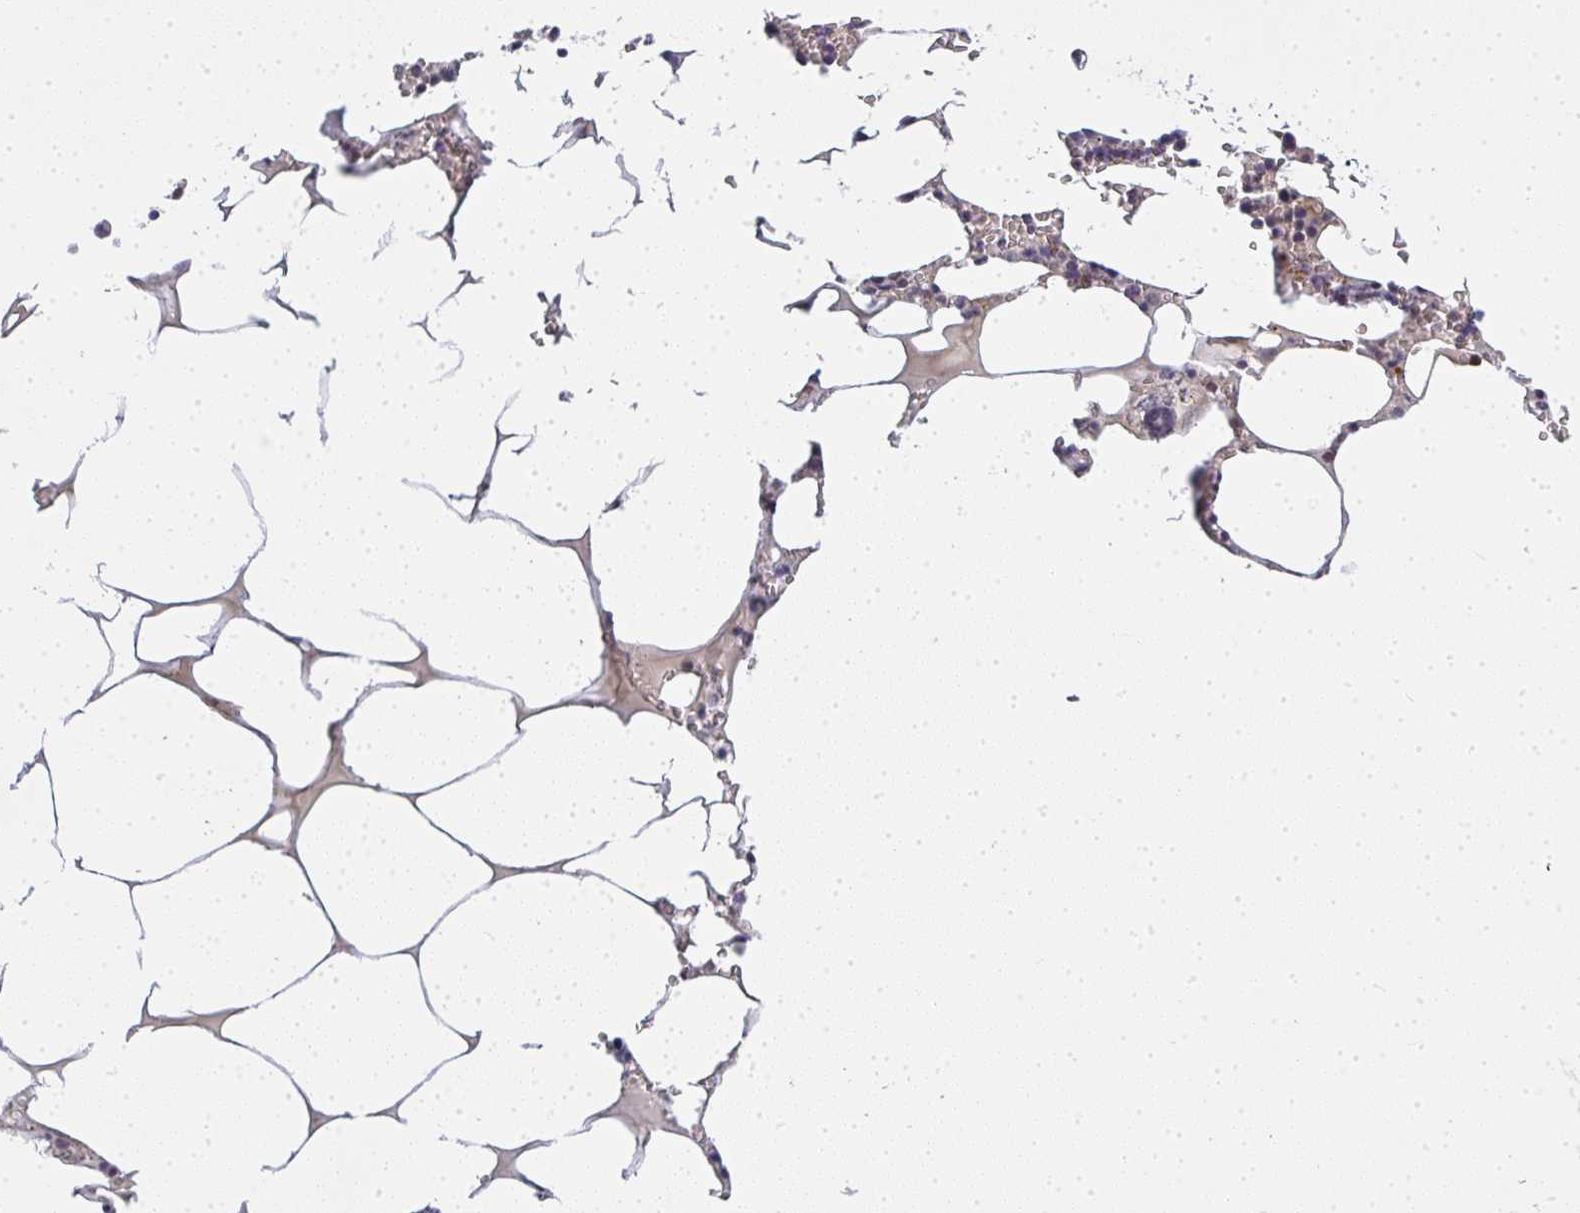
{"staining": {"intensity": "negative", "quantity": "none", "location": "none"}, "tissue": "bone marrow", "cell_type": "Hematopoietic cells", "image_type": "normal", "snomed": [{"axis": "morphology", "description": "Normal tissue, NOS"}, {"axis": "topography", "description": "Bone marrow"}], "caption": "A high-resolution photomicrograph shows IHC staining of benign bone marrow, which demonstrates no significant positivity in hematopoietic cells.", "gene": "GSDMB", "patient": {"sex": "male", "age": 54}}